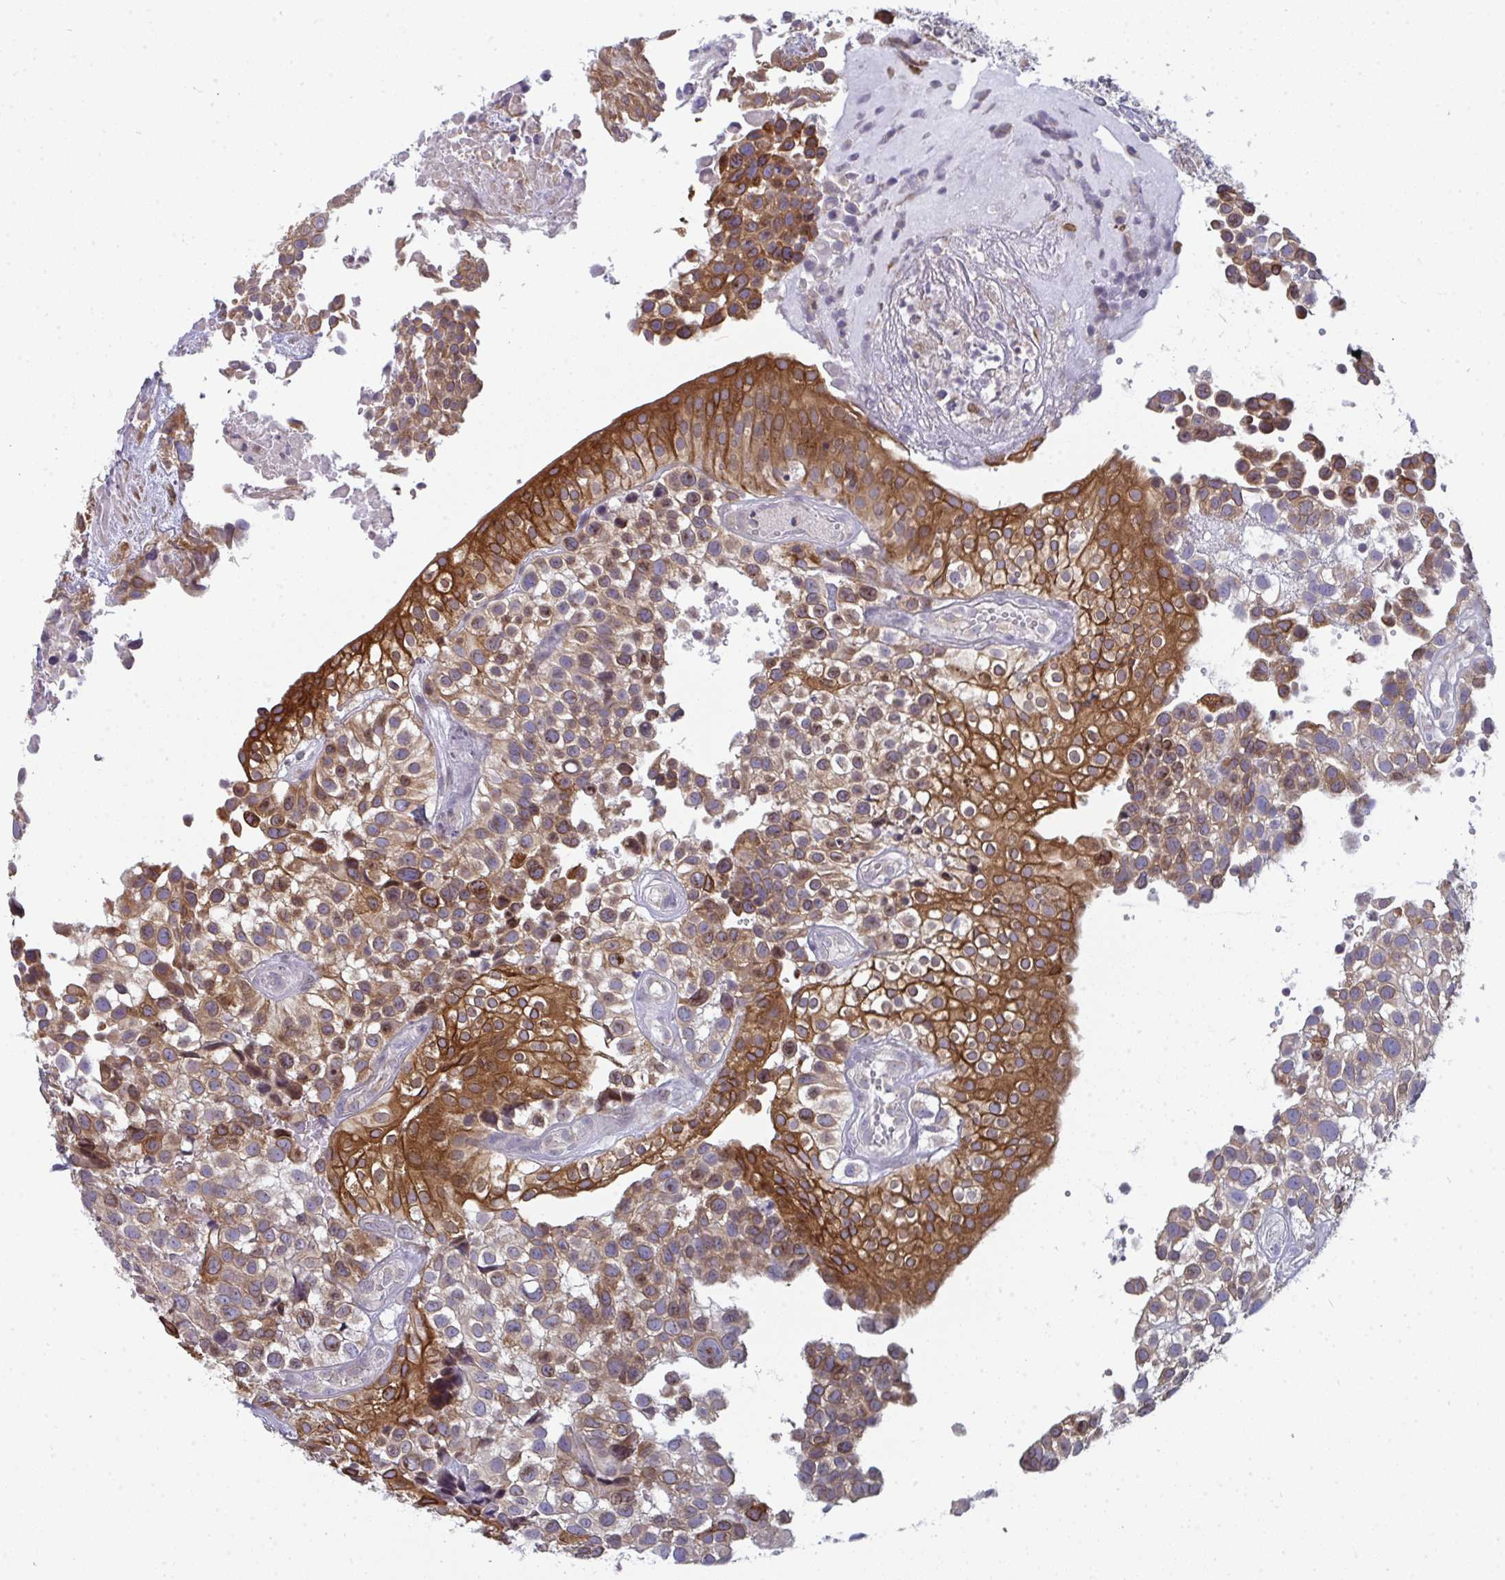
{"staining": {"intensity": "moderate", "quantity": ">75%", "location": "cytoplasmic/membranous"}, "tissue": "urothelial cancer", "cell_type": "Tumor cells", "image_type": "cancer", "snomed": [{"axis": "morphology", "description": "Urothelial carcinoma, High grade"}, {"axis": "topography", "description": "Urinary bladder"}], "caption": "Moderate cytoplasmic/membranous expression is identified in about >75% of tumor cells in urothelial carcinoma (high-grade).", "gene": "LYSMD4", "patient": {"sex": "male", "age": 56}}